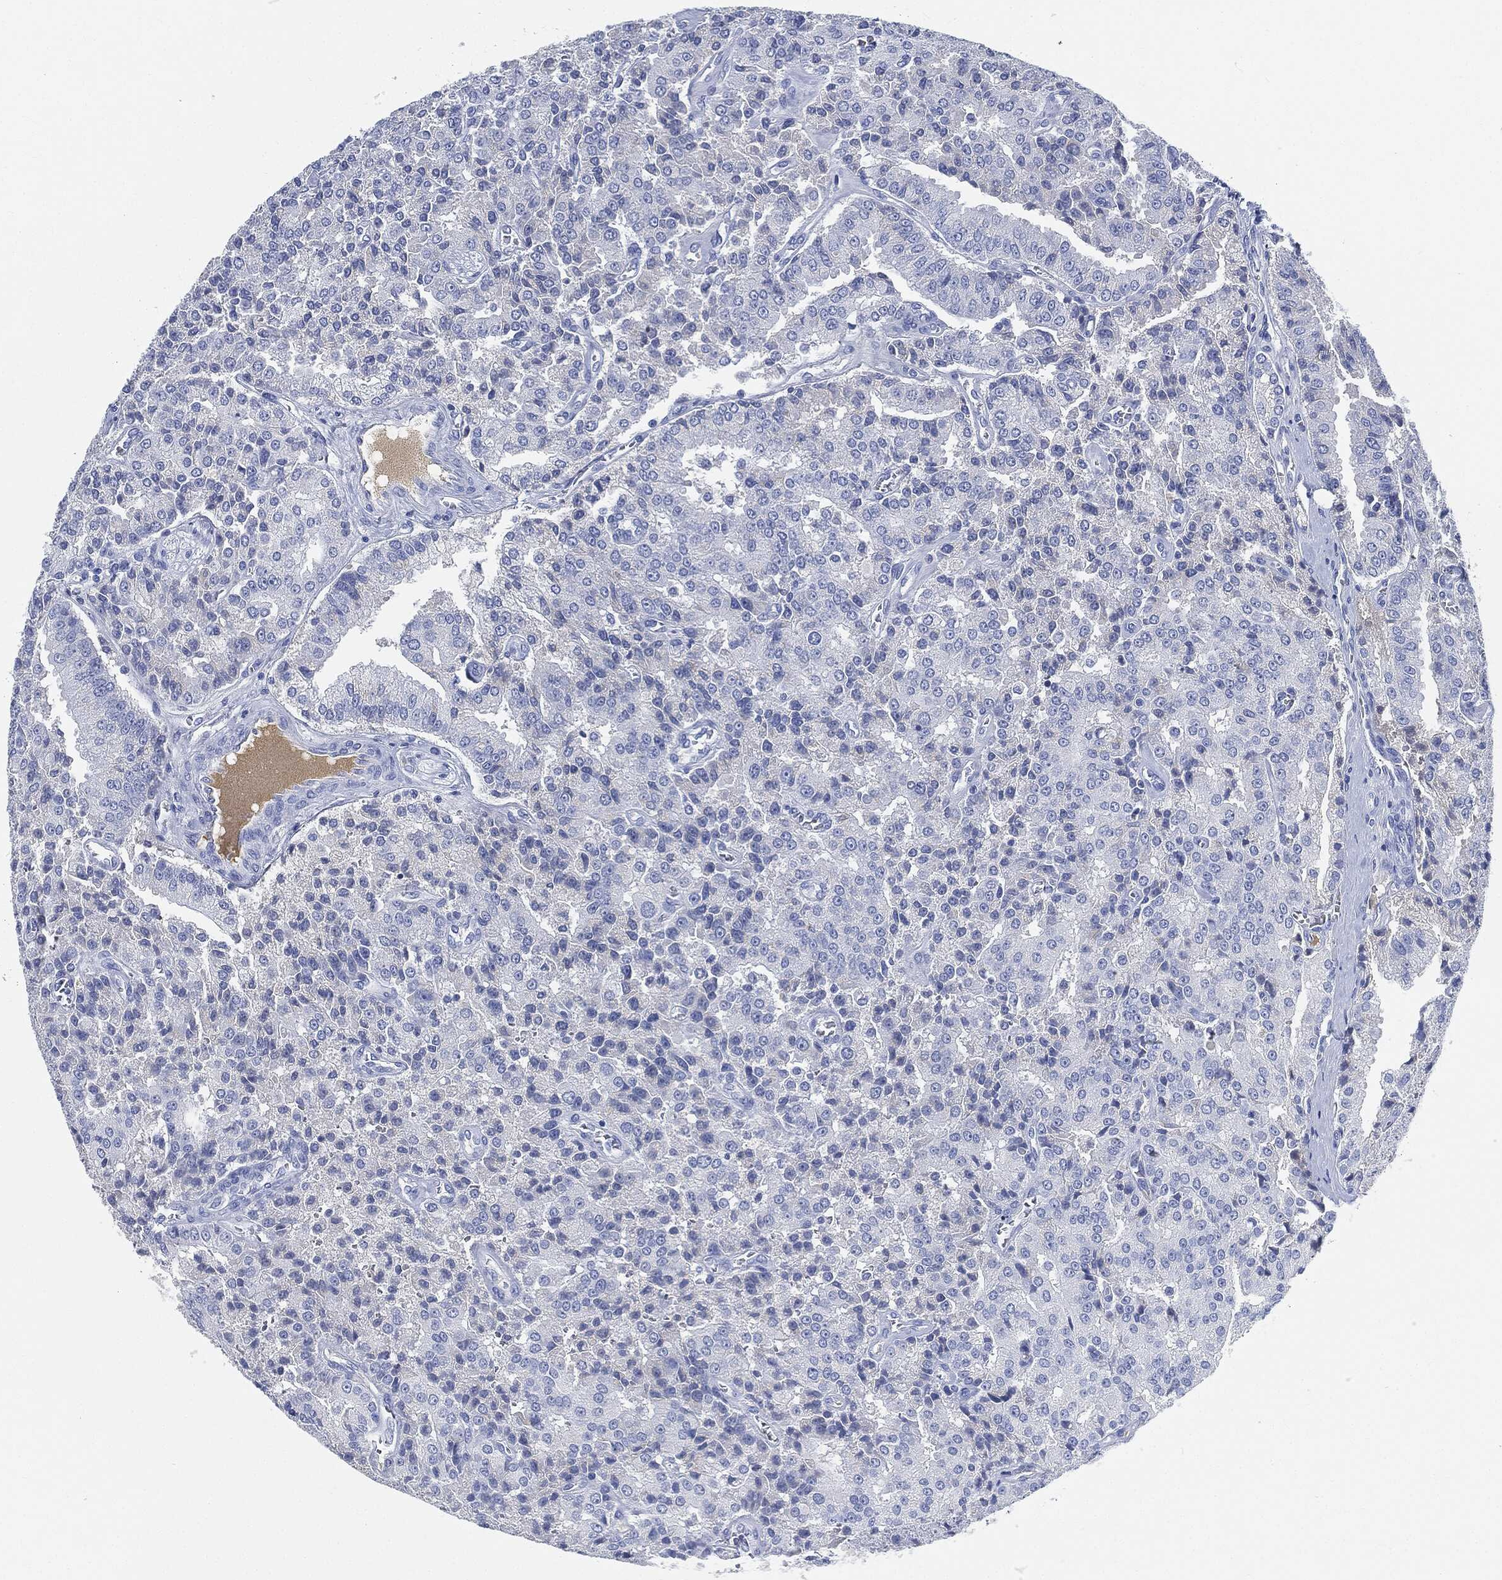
{"staining": {"intensity": "negative", "quantity": "none", "location": "none"}, "tissue": "prostate cancer", "cell_type": "Tumor cells", "image_type": "cancer", "snomed": [{"axis": "morphology", "description": "Adenocarcinoma, NOS"}, {"axis": "topography", "description": "Prostate and seminal vesicle, NOS"}, {"axis": "topography", "description": "Prostate"}], "caption": "Immunohistochemistry (IHC) of human prostate cancer reveals no positivity in tumor cells. Brightfield microscopy of IHC stained with DAB (3,3'-diaminobenzidine) (brown) and hematoxylin (blue), captured at high magnification.", "gene": "IGLV6-57", "patient": {"sex": "male", "age": 67}}